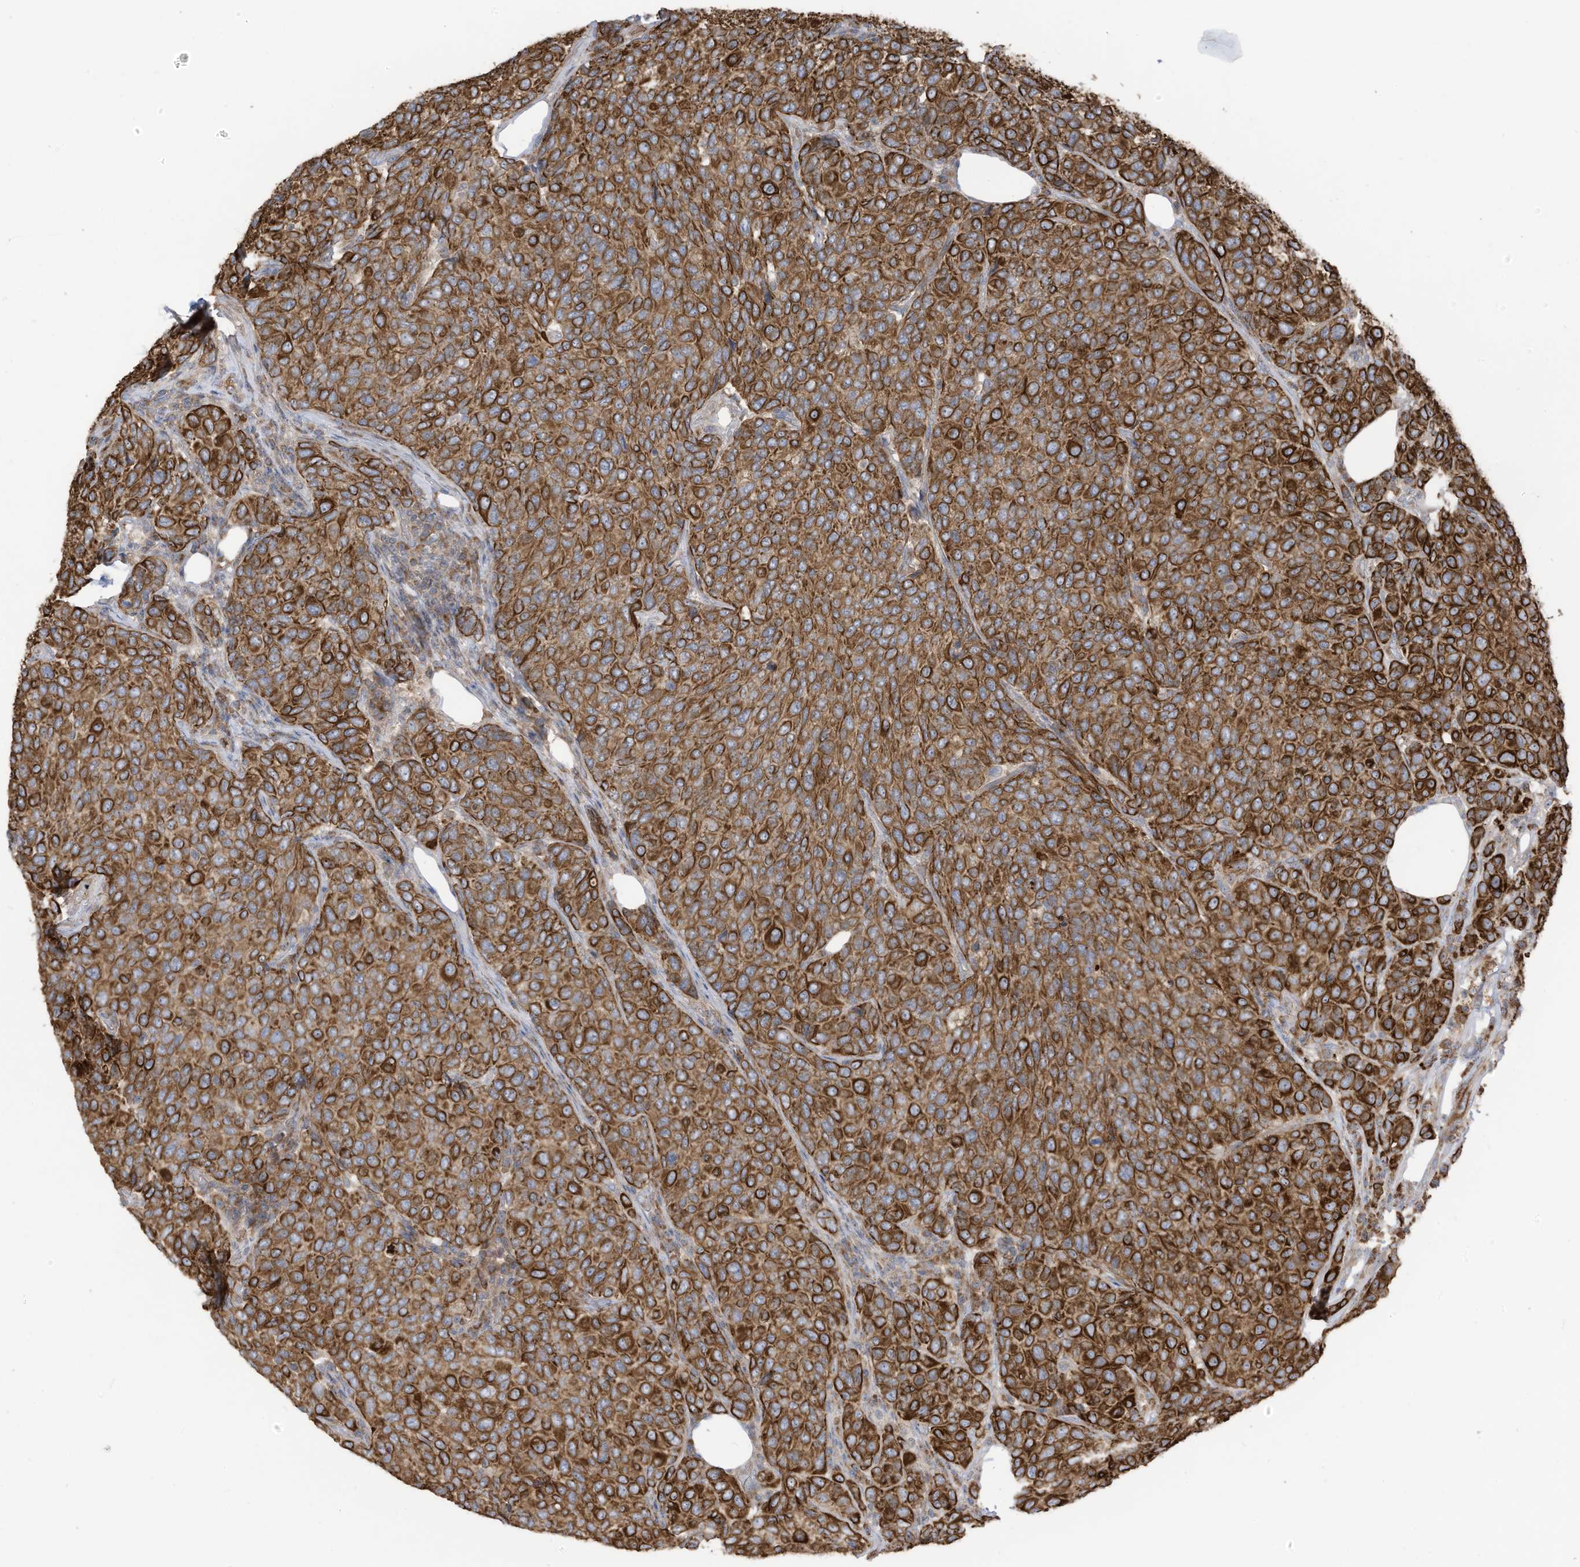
{"staining": {"intensity": "strong", "quantity": ">75%", "location": "cytoplasmic/membranous"}, "tissue": "breast cancer", "cell_type": "Tumor cells", "image_type": "cancer", "snomed": [{"axis": "morphology", "description": "Duct carcinoma"}, {"axis": "topography", "description": "Breast"}], "caption": "Strong cytoplasmic/membranous staining is present in about >75% of tumor cells in breast cancer.", "gene": "CGAS", "patient": {"sex": "female", "age": 55}}